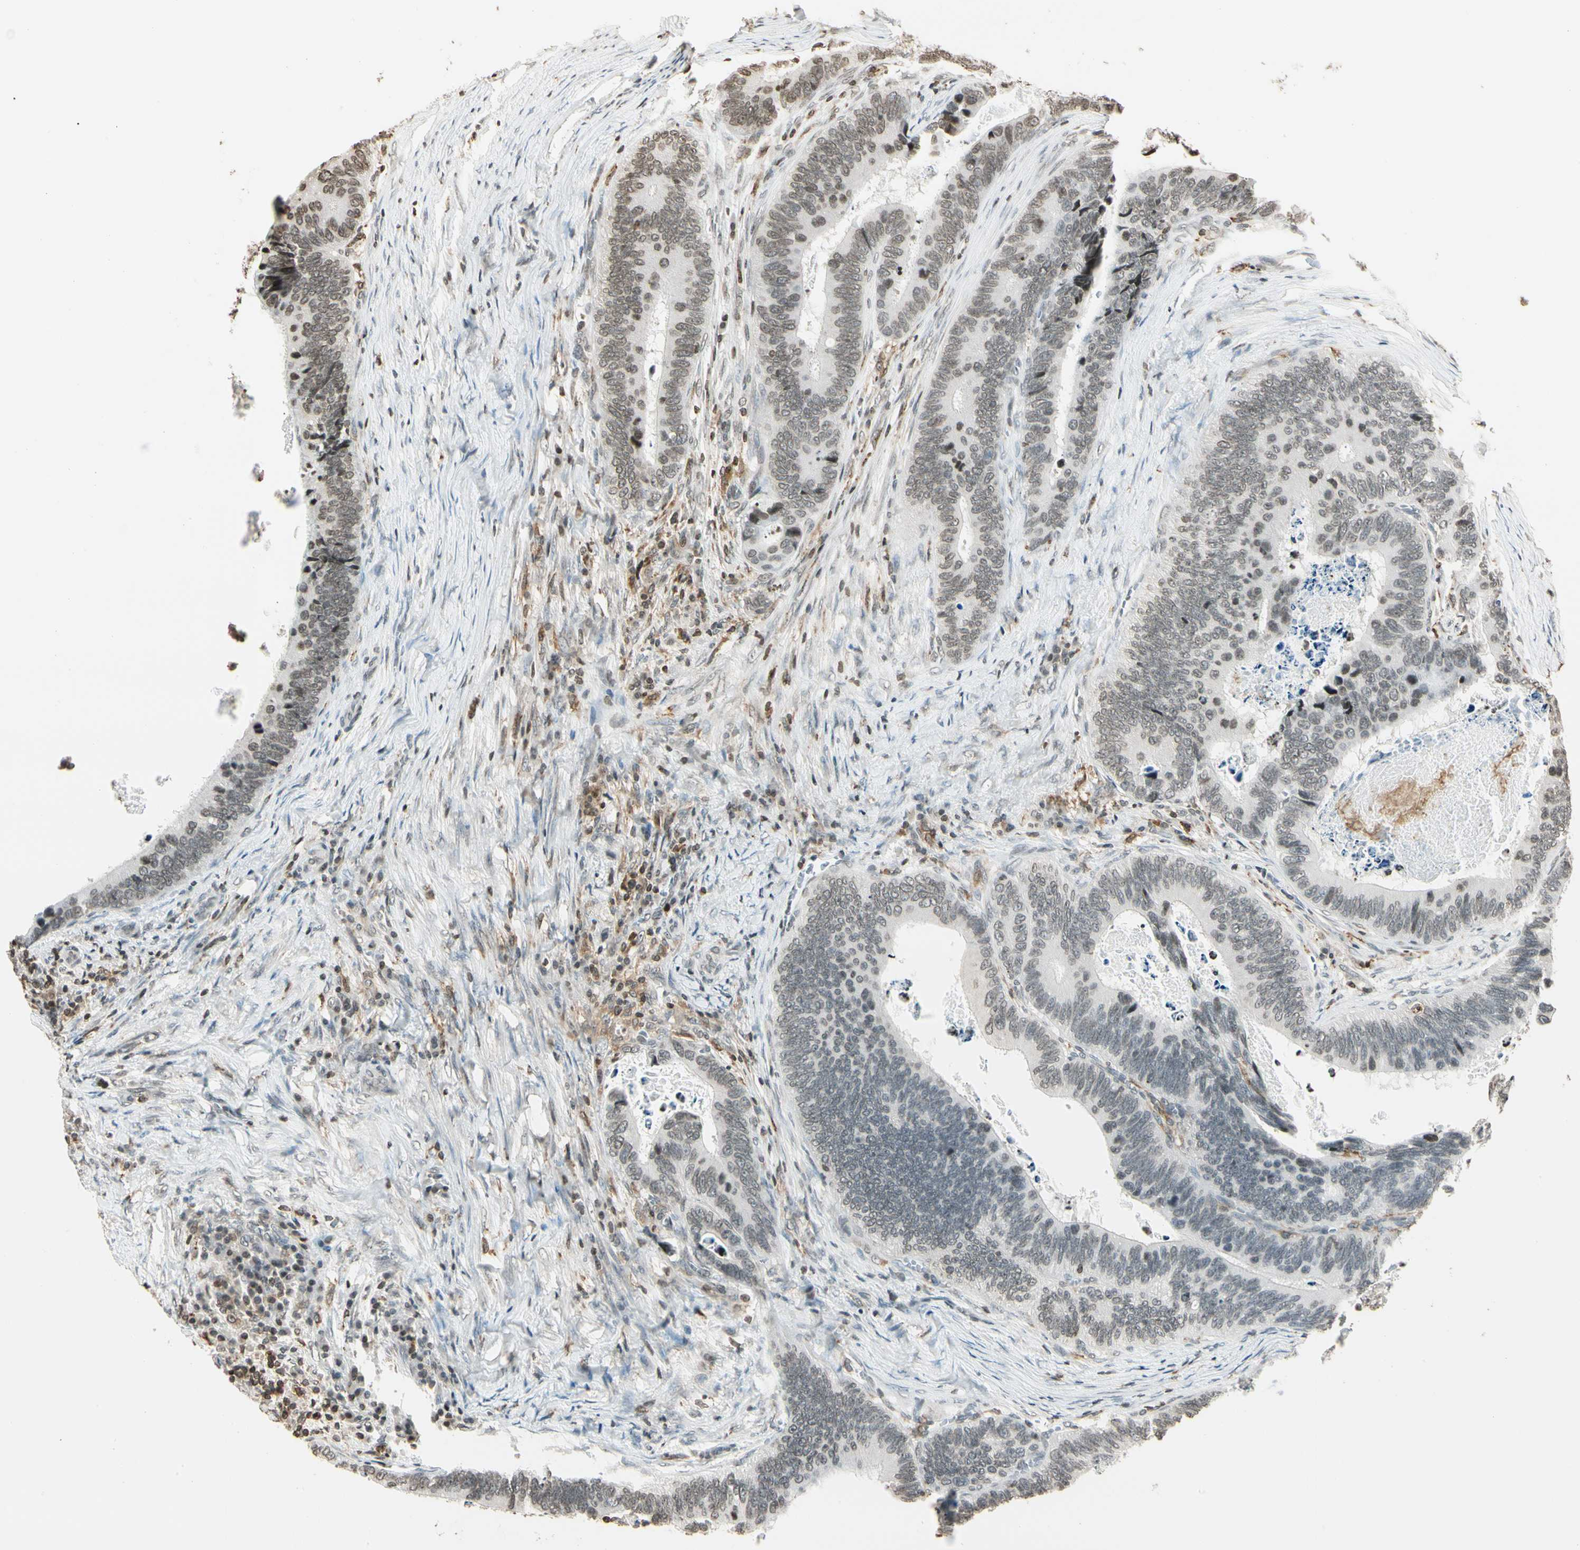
{"staining": {"intensity": "weak", "quantity": "25%-75%", "location": "nuclear"}, "tissue": "colorectal cancer", "cell_type": "Tumor cells", "image_type": "cancer", "snomed": [{"axis": "morphology", "description": "Adenocarcinoma, NOS"}, {"axis": "topography", "description": "Colon"}], "caption": "Approximately 25%-75% of tumor cells in colorectal cancer exhibit weak nuclear protein expression as visualized by brown immunohistochemical staining.", "gene": "FER", "patient": {"sex": "male", "age": 72}}